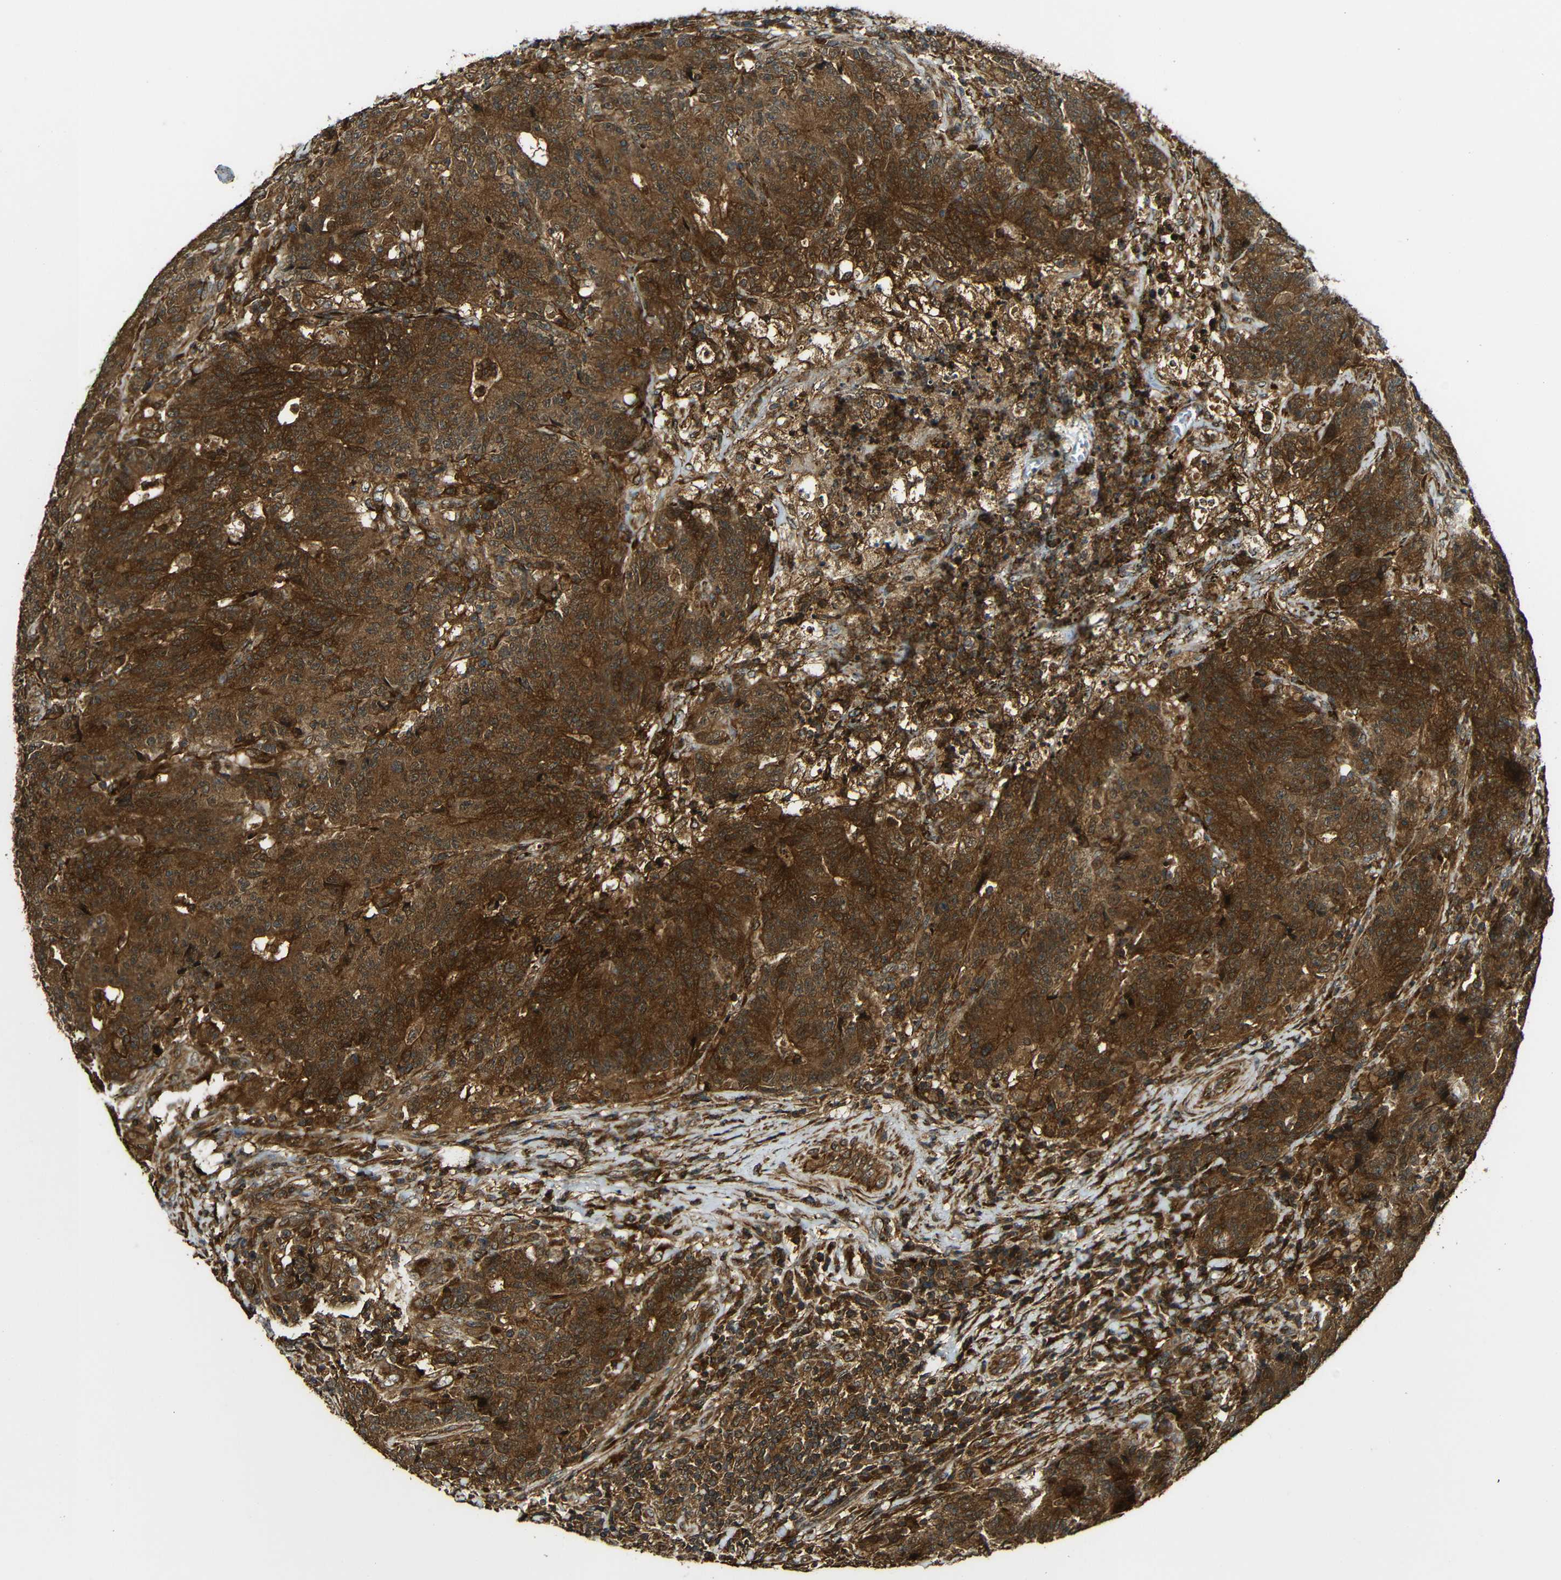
{"staining": {"intensity": "strong", "quantity": ">75%", "location": "cytoplasmic/membranous"}, "tissue": "colorectal cancer", "cell_type": "Tumor cells", "image_type": "cancer", "snomed": [{"axis": "morphology", "description": "Normal tissue, NOS"}, {"axis": "morphology", "description": "Adenocarcinoma, NOS"}, {"axis": "topography", "description": "Colon"}], "caption": "A high amount of strong cytoplasmic/membranous expression is present in approximately >75% of tumor cells in colorectal cancer (adenocarcinoma) tissue.", "gene": "CASP8", "patient": {"sex": "female", "age": 75}}